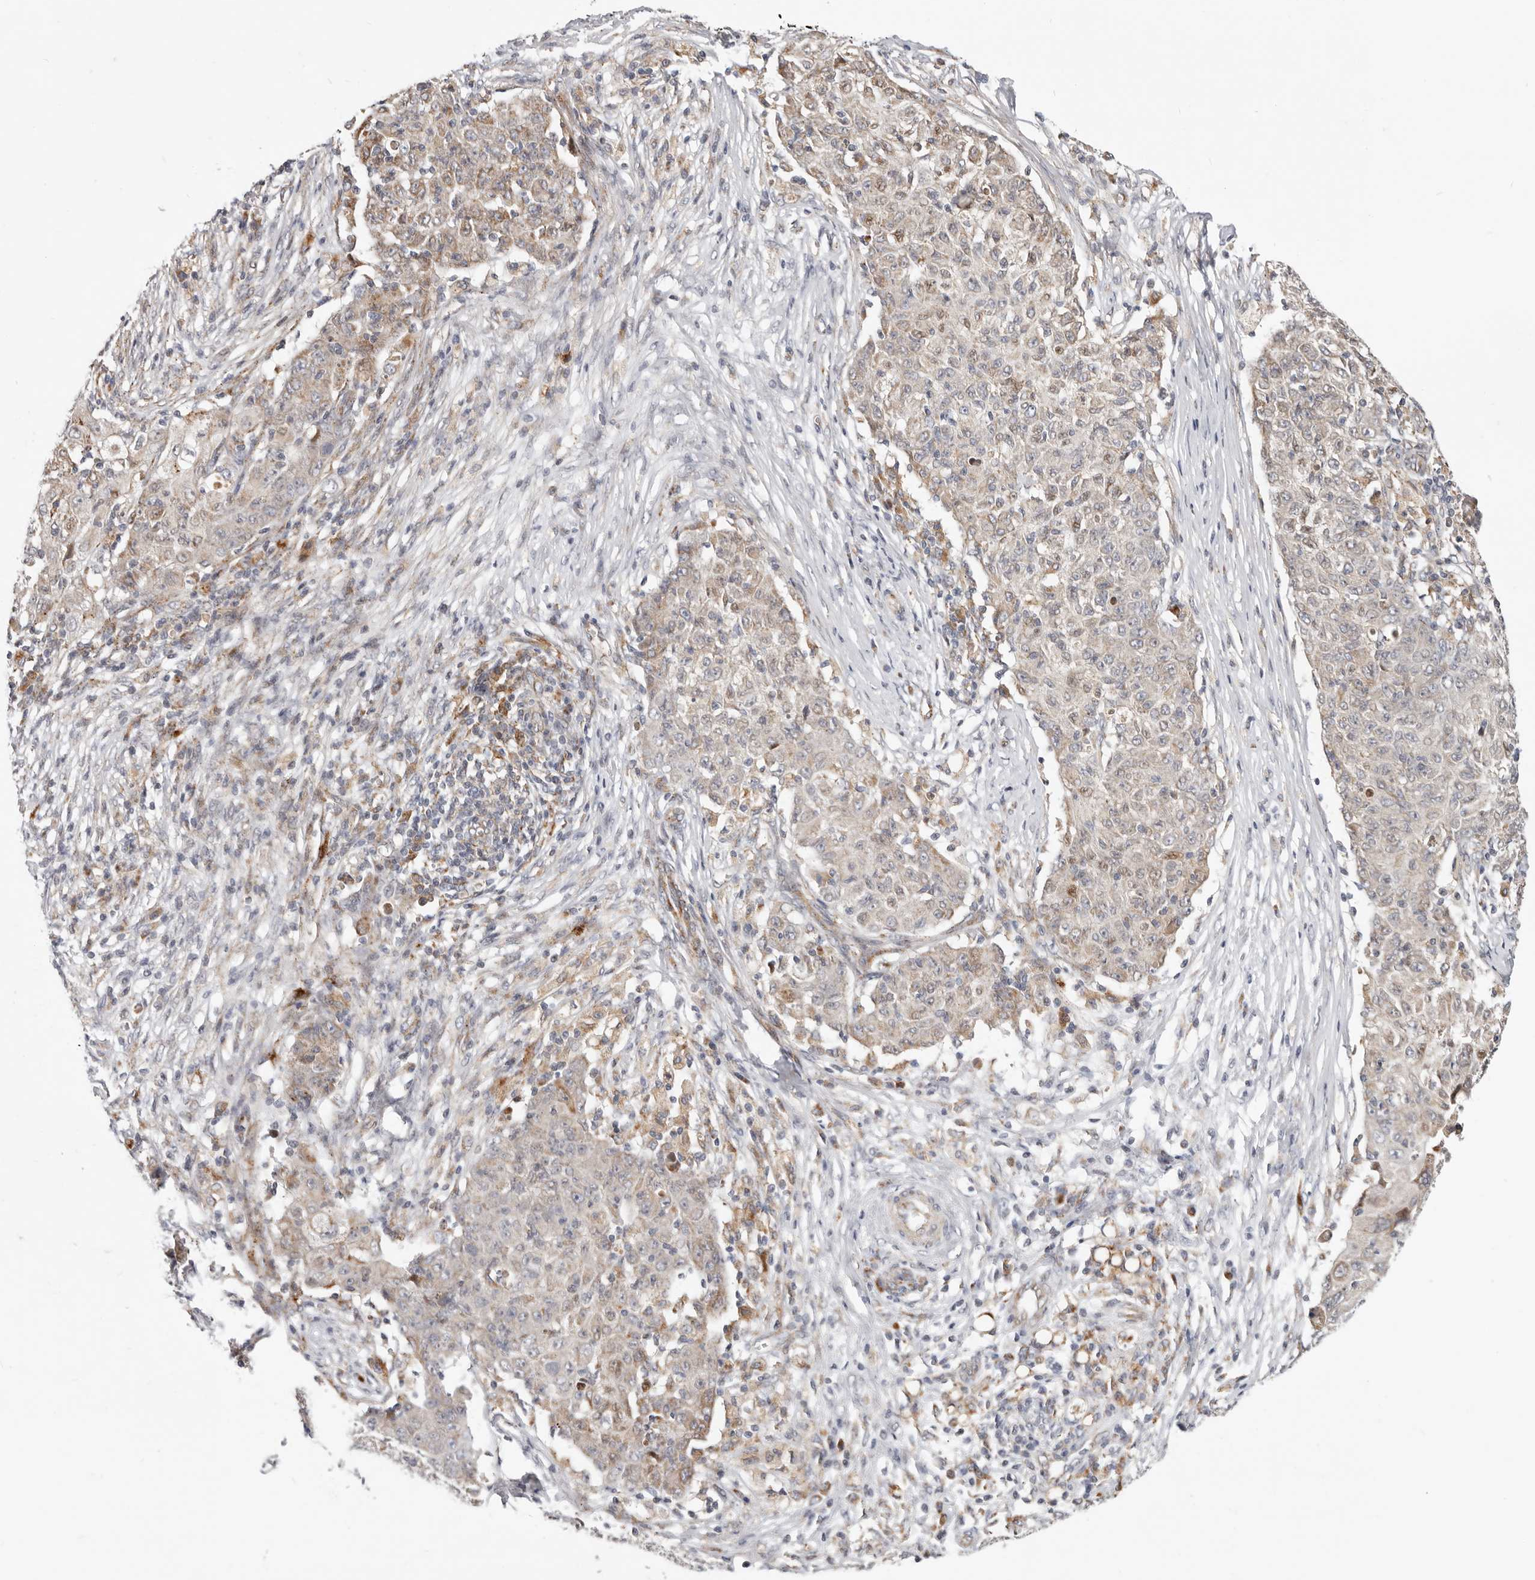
{"staining": {"intensity": "weak", "quantity": "25%-75%", "location": "cytoplasmic/membranous"}, "tissue": "ovarian cancer", "cell_type": "Tumor cells", "image_type": "cancer", "snomed": [{"axis": "morphology", "description": "Carcinoma, endometroid"}, {"axis": "topography", "description": "Ovary"}], "caption": "Immunohistochemistry (IHC) micrograph of neoplastic tissue: ovarian cancer stained using immunohistochemistry (IHC) demonstrates low levels of weak protein expression localized specifically in the cytoplasmic/membranous of tumor cells, appearing as a cytoplasmic/membranous brown color.", "gene": "TOR3A", "patient": {"sex": "female", "age": 42}}